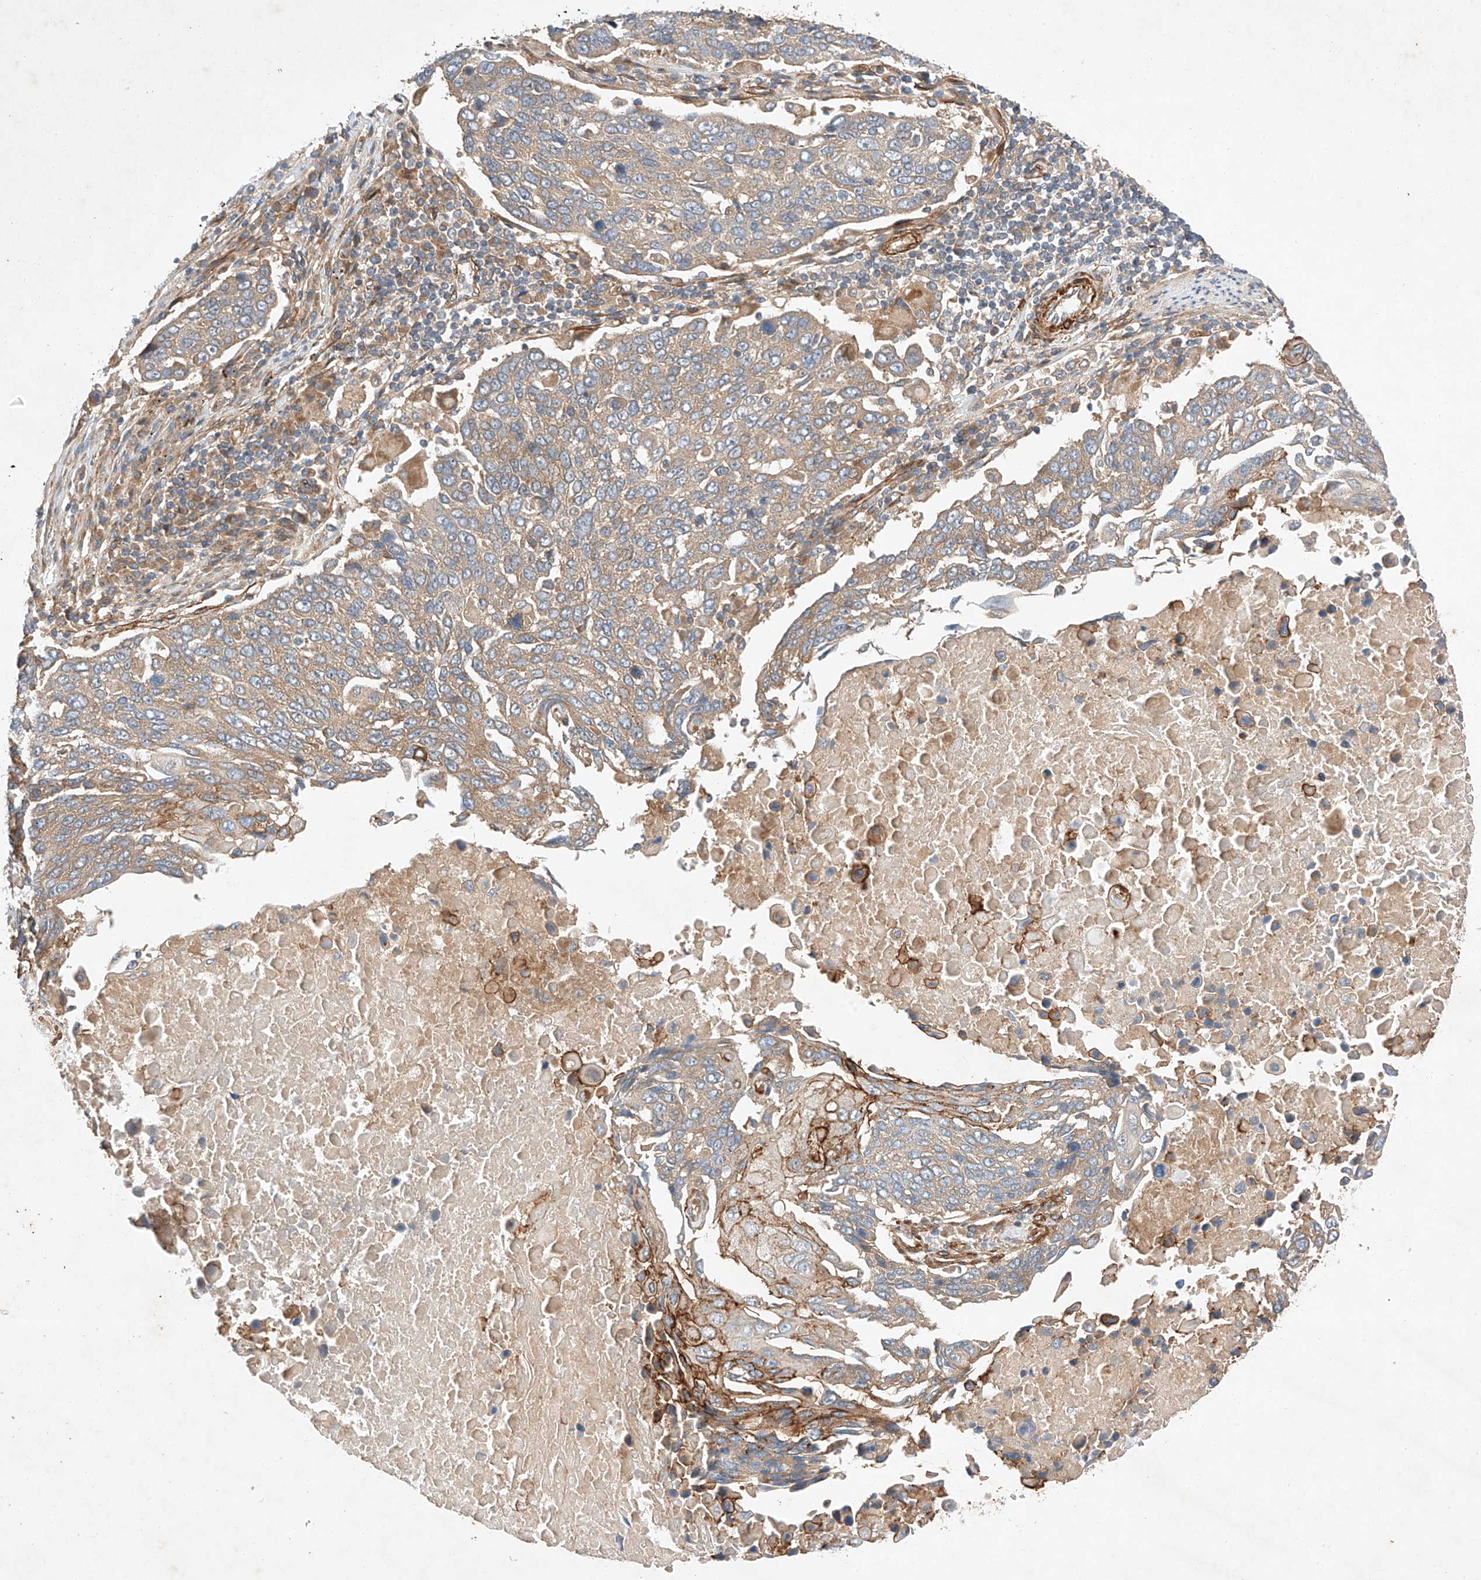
{"staining": {"intensity": "moderate", "quantity": ">75%", "location": "cytoplasmic/membranous"}, "tissue": "lung cancer", "cell_type": "Tumor cells", "image_type": "cancer", "snomed": [{"axis": "morphology", "description": "Squamous cell carcinoma, NOS"}, {"axis": "topography", "description": "Lung"}], "caption": "IHC histopathology image of neoplastic tissue: lung cancer (squamous cell carcinoma) stained using immunohistochemistry reveals medium levels of moderate protein expression localized specifically in the cytoplasmic/membranous of tumor cells, appearing as a cytoplasmic/membranous brown color.", "gene": "RAB23", "patient": {"sex": "male", "age": 66}}